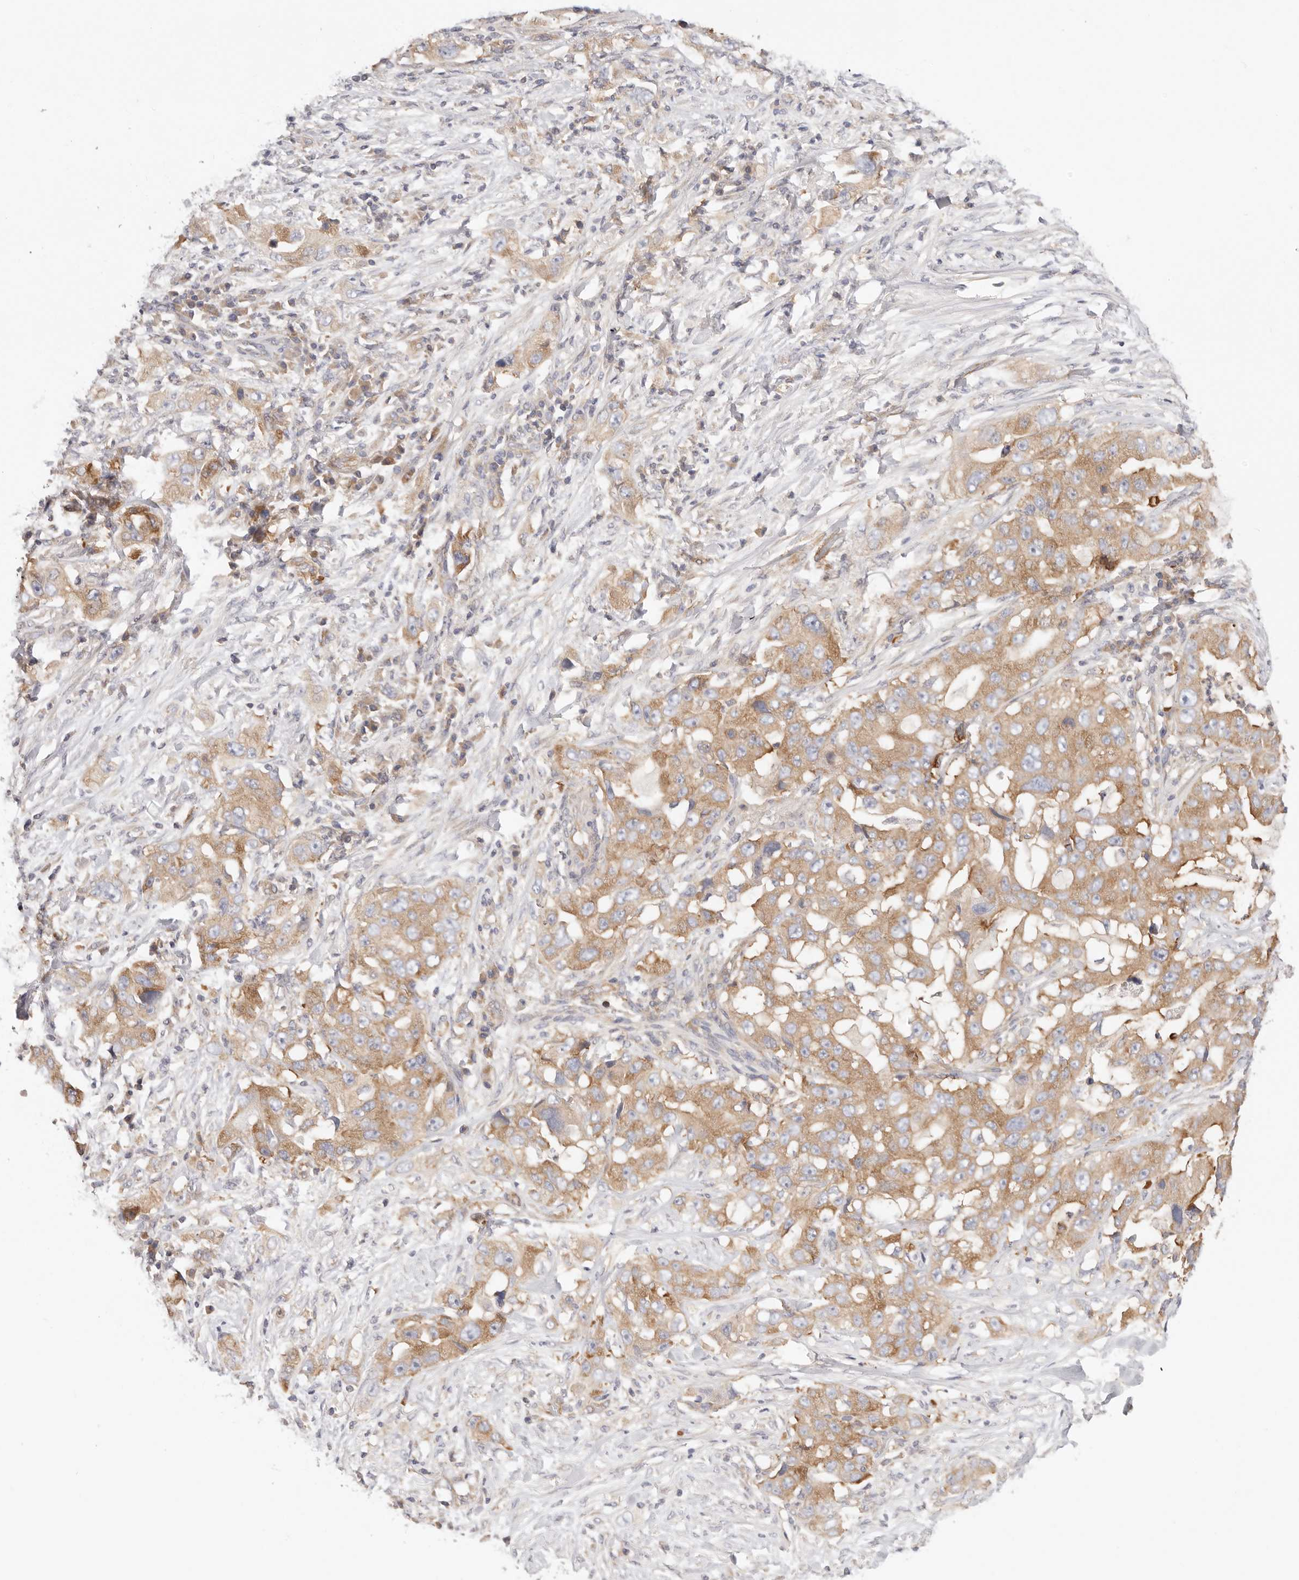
{"staining": {"intensity": "moderate", "quantity": ">75%", "location": "cytoplasmic/membranous"}, "tissue": "lung cancer", "cell_type": "Tumor cells", "image_type": "cancer", "snomed": [{"axis": "morphology", "description": "Adenocarcinoma, NOS"}, {"axis": "topography", "description": "Lung"}], "caption": "A brown stain shows moderate cytoplasmic/membranous expression of a protein in lung adenocarcinoma tumor cells.", "gene": "KCMF1", "patient": {"sex": "female", "age": 51}}